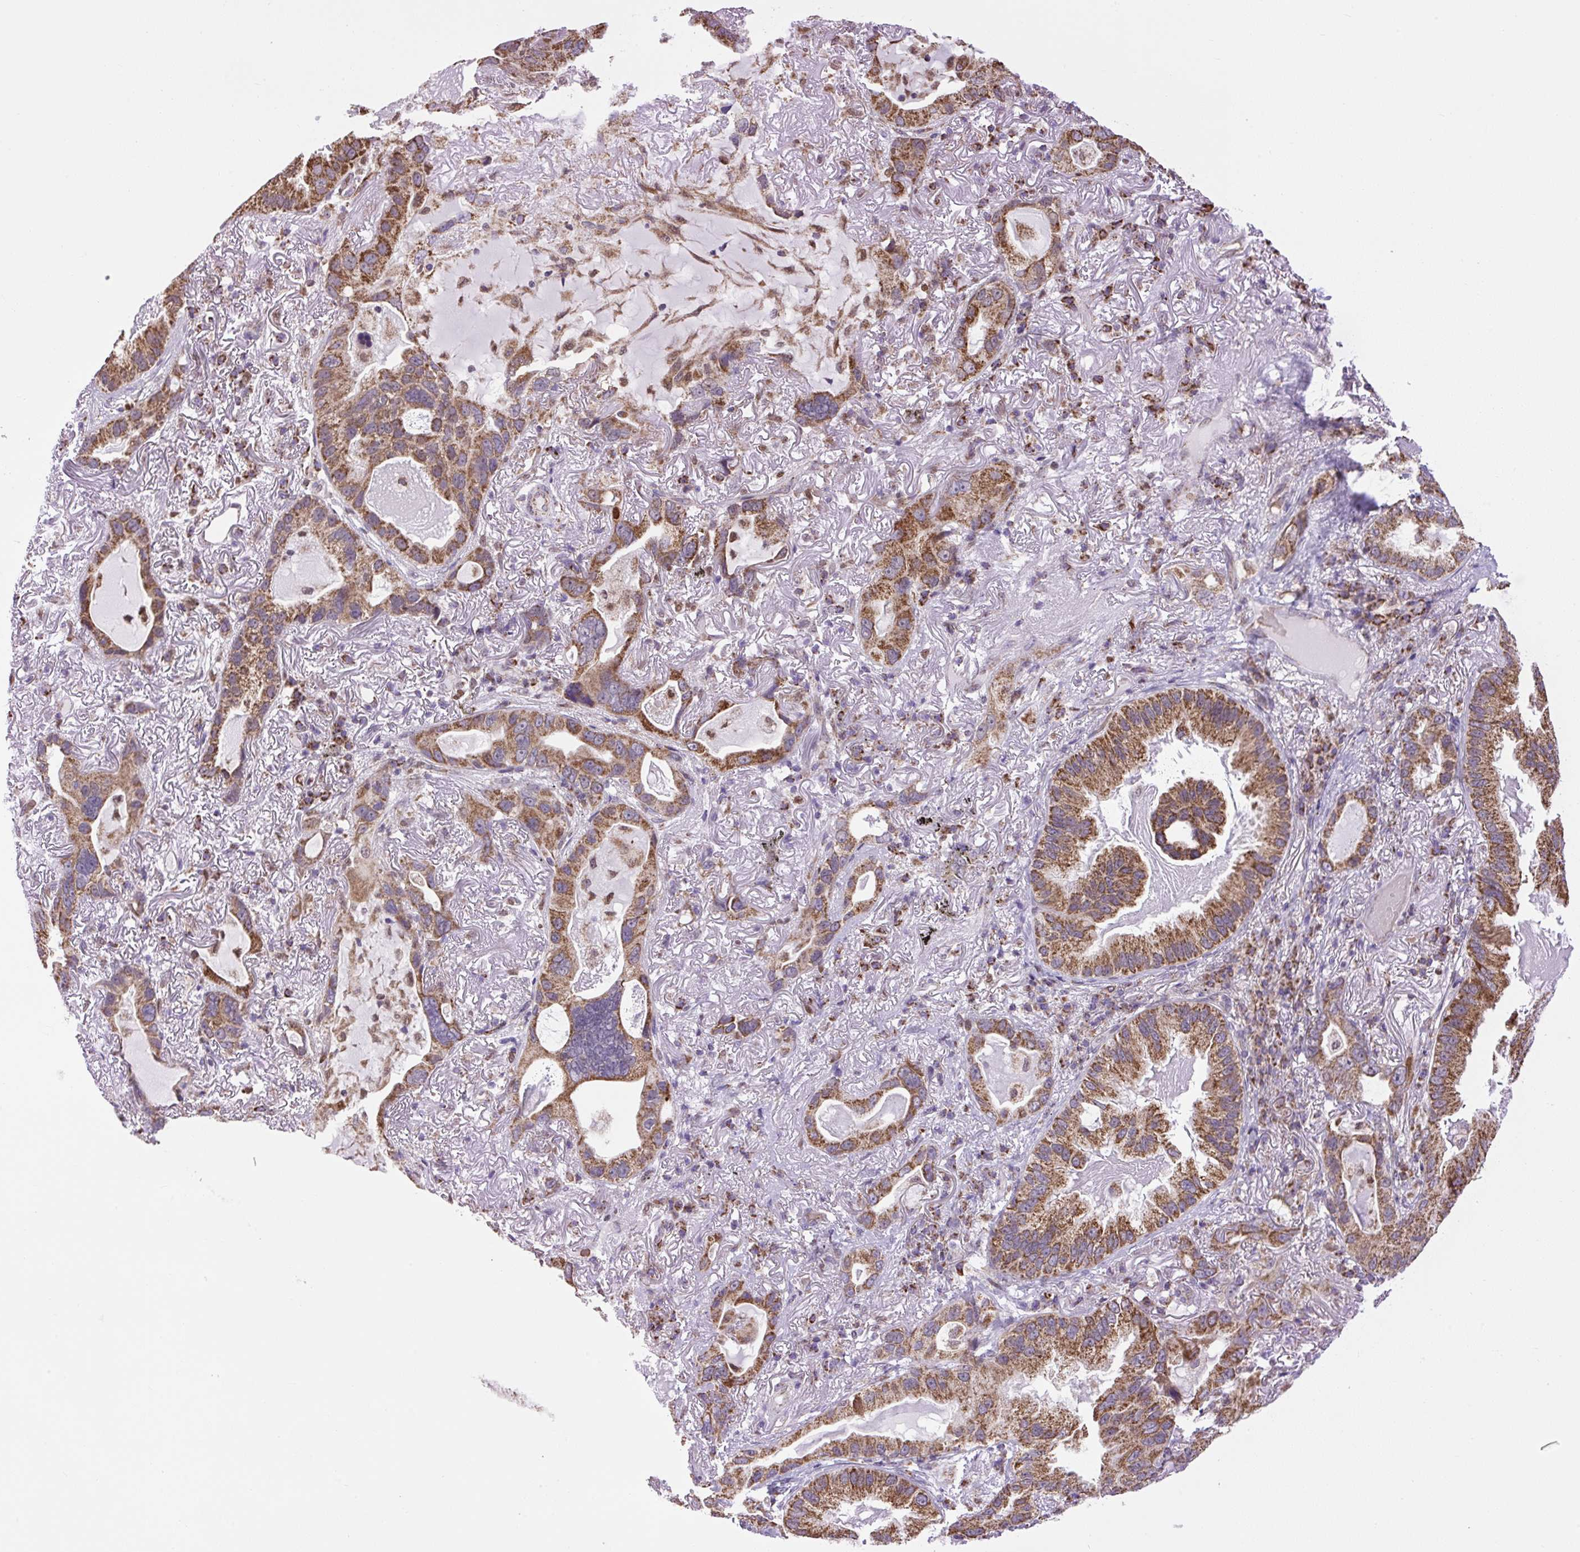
{"staining": {"intensity": "moderate", "quantity": ">75%", "location": "cytoplasmic/membranous"}, "tissue": "lung cancer", "cell_type": "Tumor cells", "image_type": "cancer", "snomed": [{"axis": "morphology", "description": "Adenocarcinoma, NOS"}, {"axis": "topography", "description": "Lung"}], "caption": "Immunohistochemistry (IHC) photomicrograph of neoplastic tissue: human adenocarcinoma (lung) stained using IHC demonstrates medium levels of moderate protein expression localized specifically in the cytoplasmic/membranous of tumor cells, appearing as a cytoplasmic/membranous brown color.", "gene": "SCO2", "patient": {"sex": "female", "age": 69}}